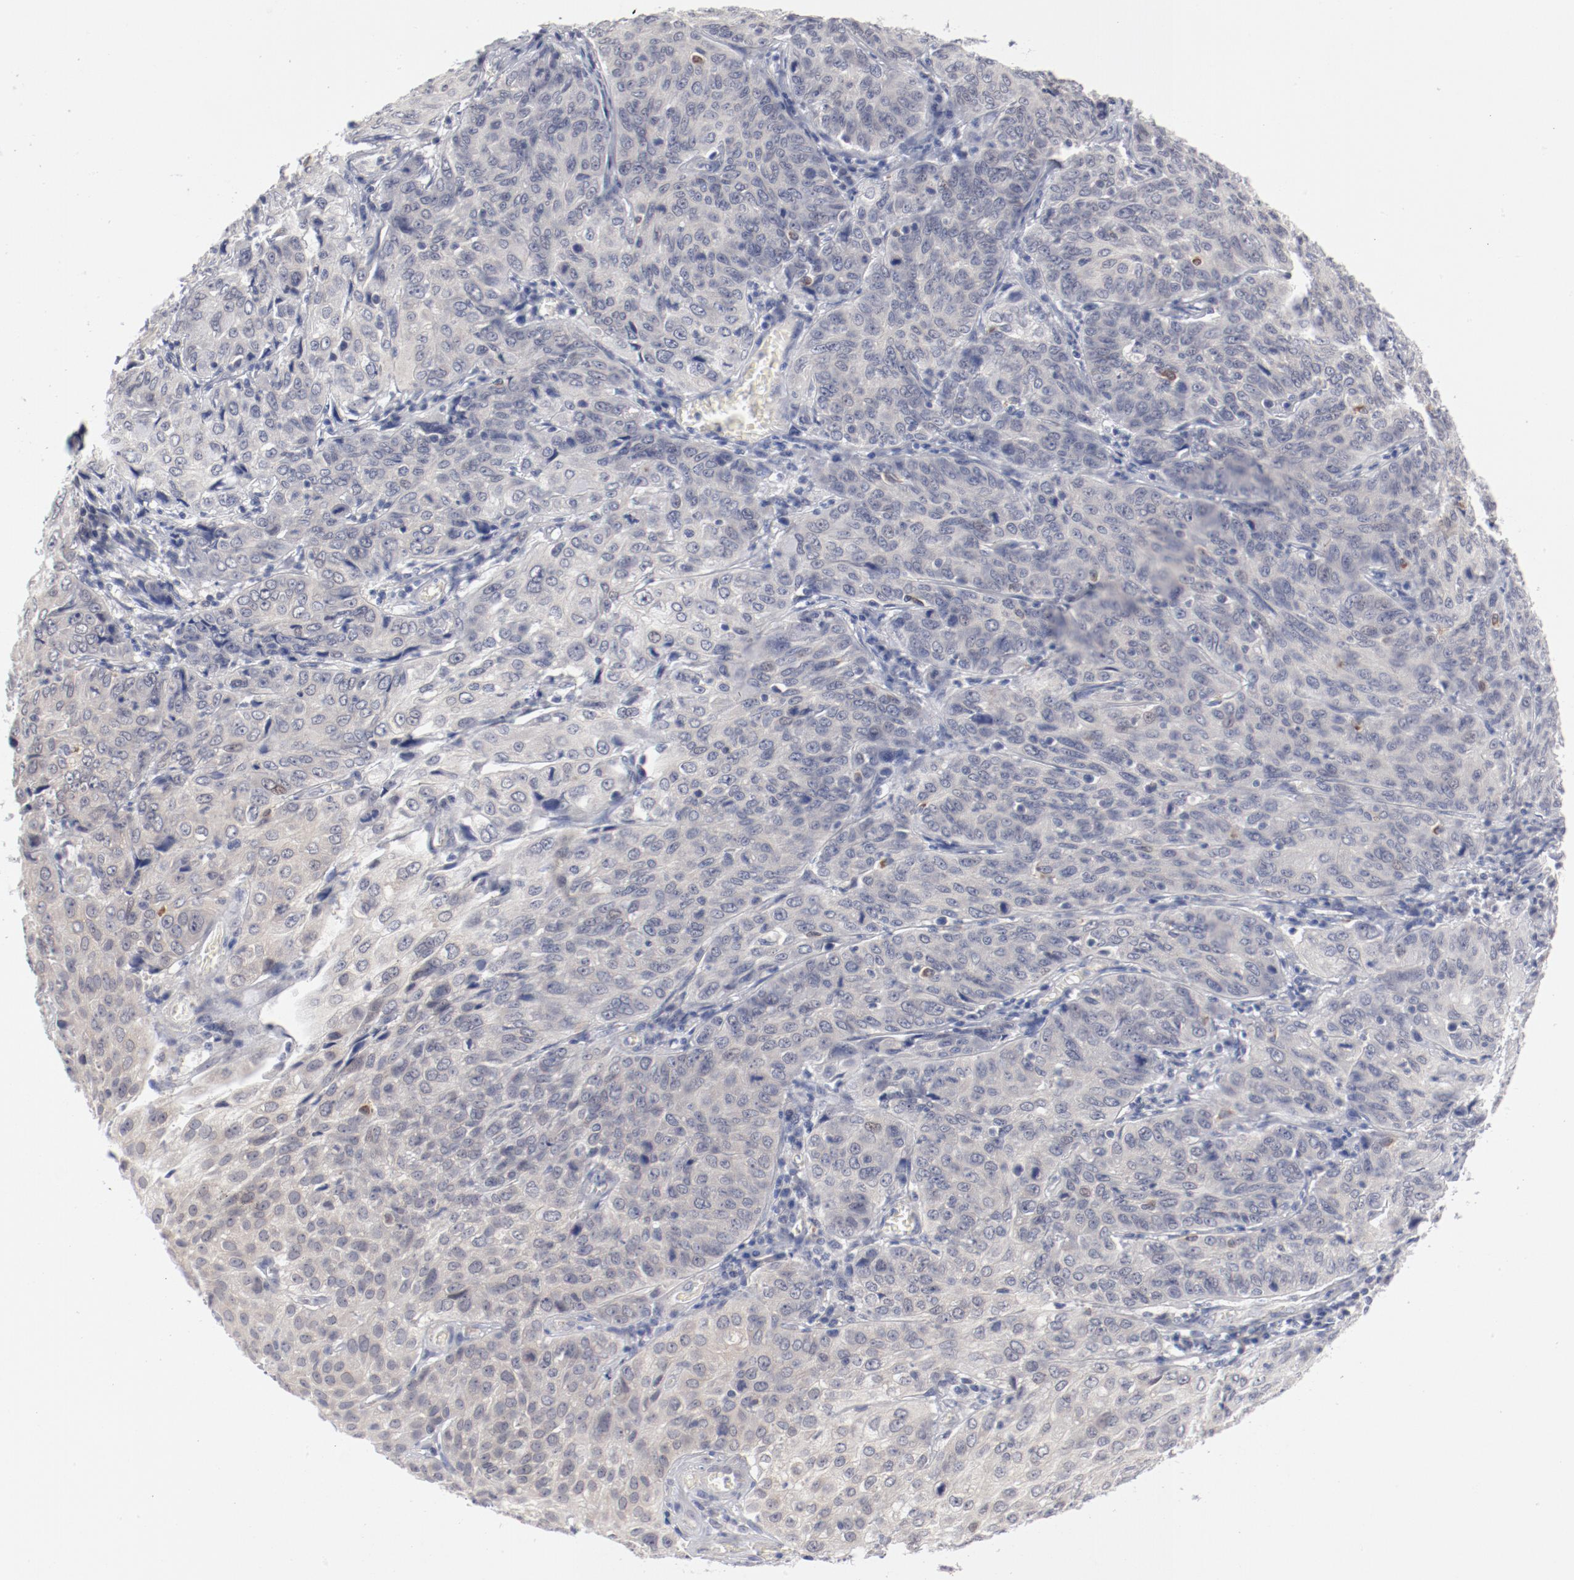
{"staining": {"intensity": "negative", "quantity": "none", "location": "none"}, "tissue": "cervical cancer", "cell_type": "Tumor cells", "image_type": "cancer", "snomed": [{"axis": "morphology", "description": "Squamous cell carcinoma, NOS"}, {"axis": "topography", "description": "Cervix"}], "caption": "The micrograph reveals no staining of tumor cells in cervical cancer (squamous cell carcinoma).", "gene": "SH3BGR", "patient": {"sex": "female", "age": 38}}